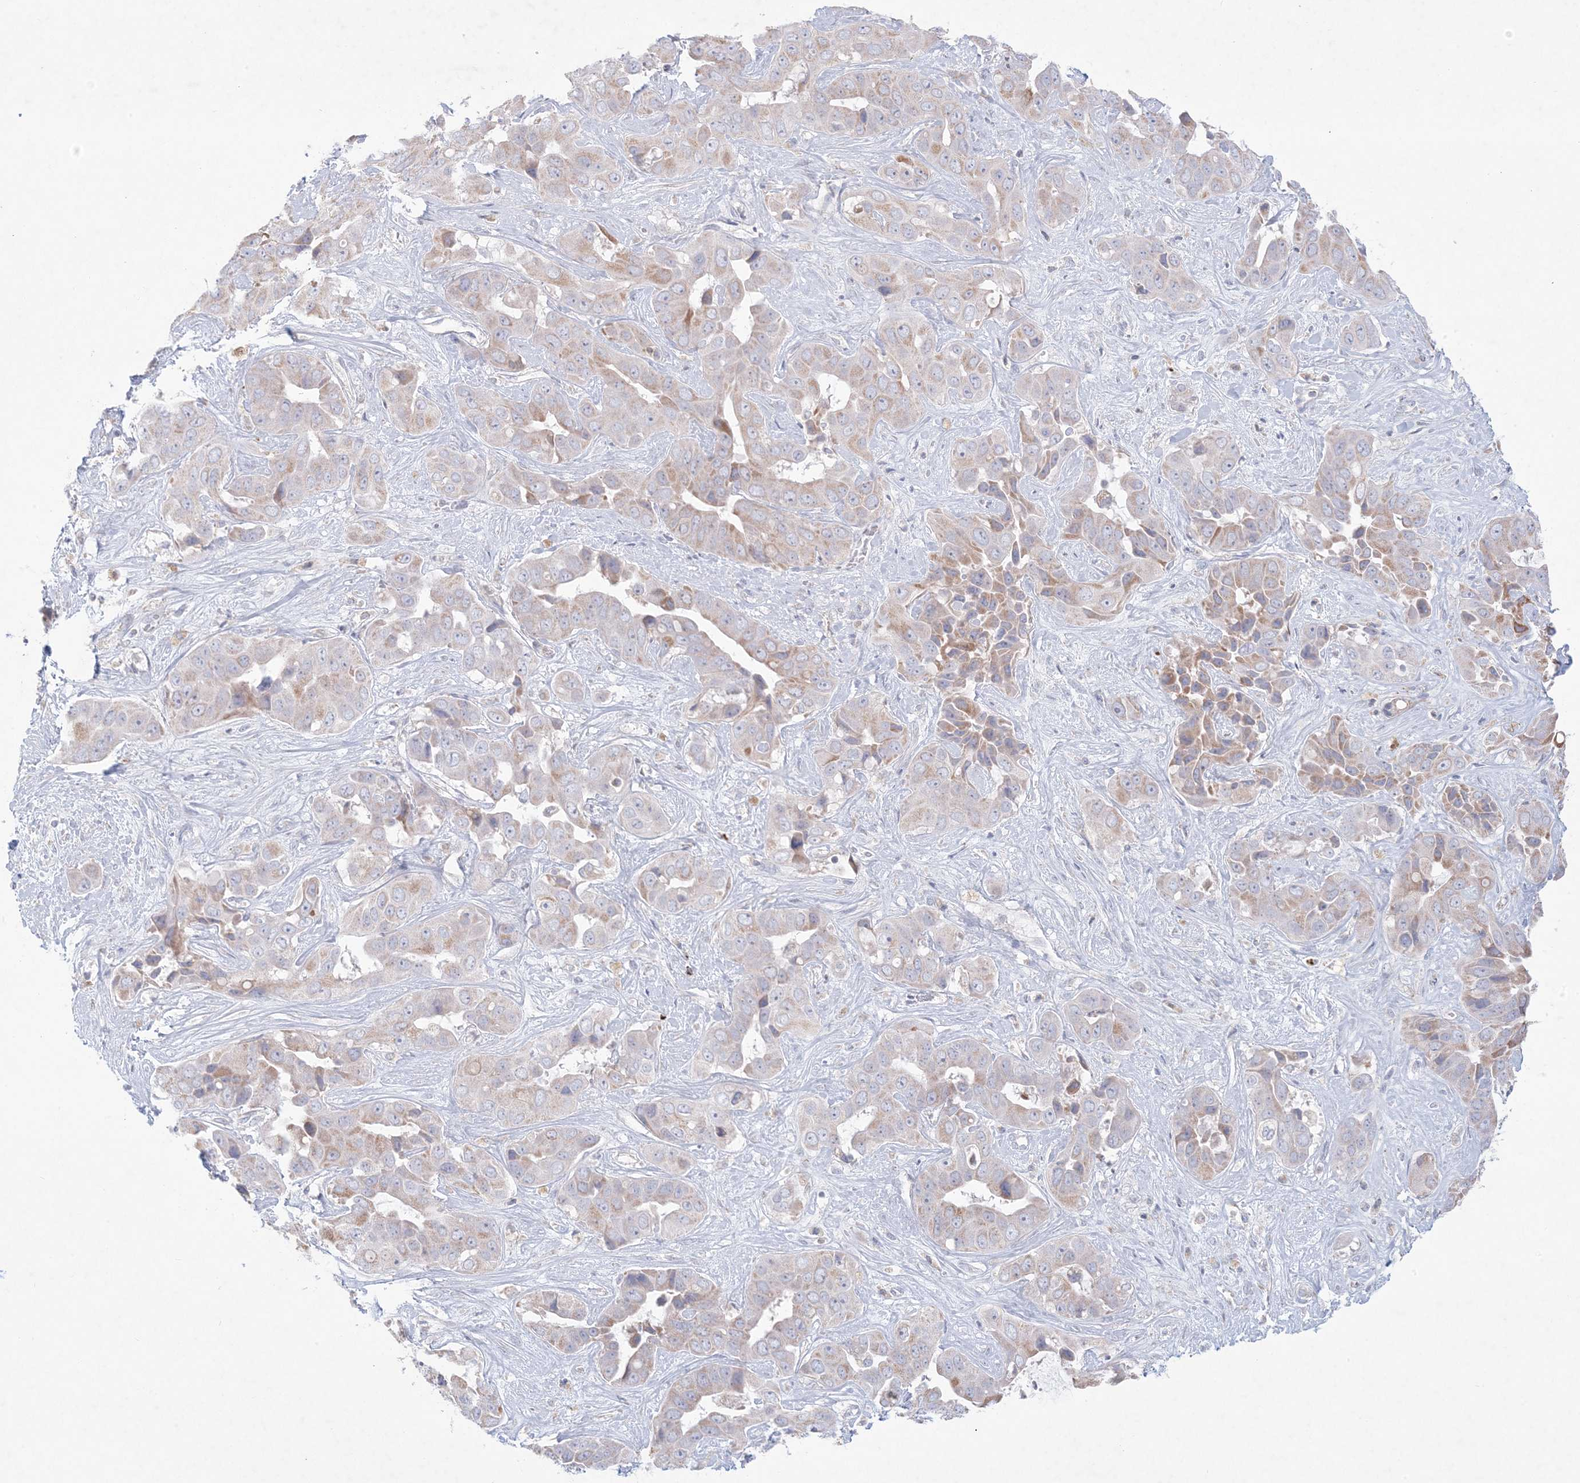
{"staining": {"intensity": "moderate", "quantity": "25%-75%", "location": "cytoplasmic/membranous"}, "tissue": "liver cancer", "cell_type": "Tumor cells", "image_type": "cancer", "snomed": [{"axis": "morphology", "description": "Cholangiocarcinoma"}, {"axis": "topography", "description": "Liver"}], "caption": "Cholangiocarcinoma (liver) tissue reveals moderate cytoplasmic/membranous positivity in approximately 25%-75% of tumor cells", "gene": "KCTD6", "patient": {"sex": "female", "age": 52}}